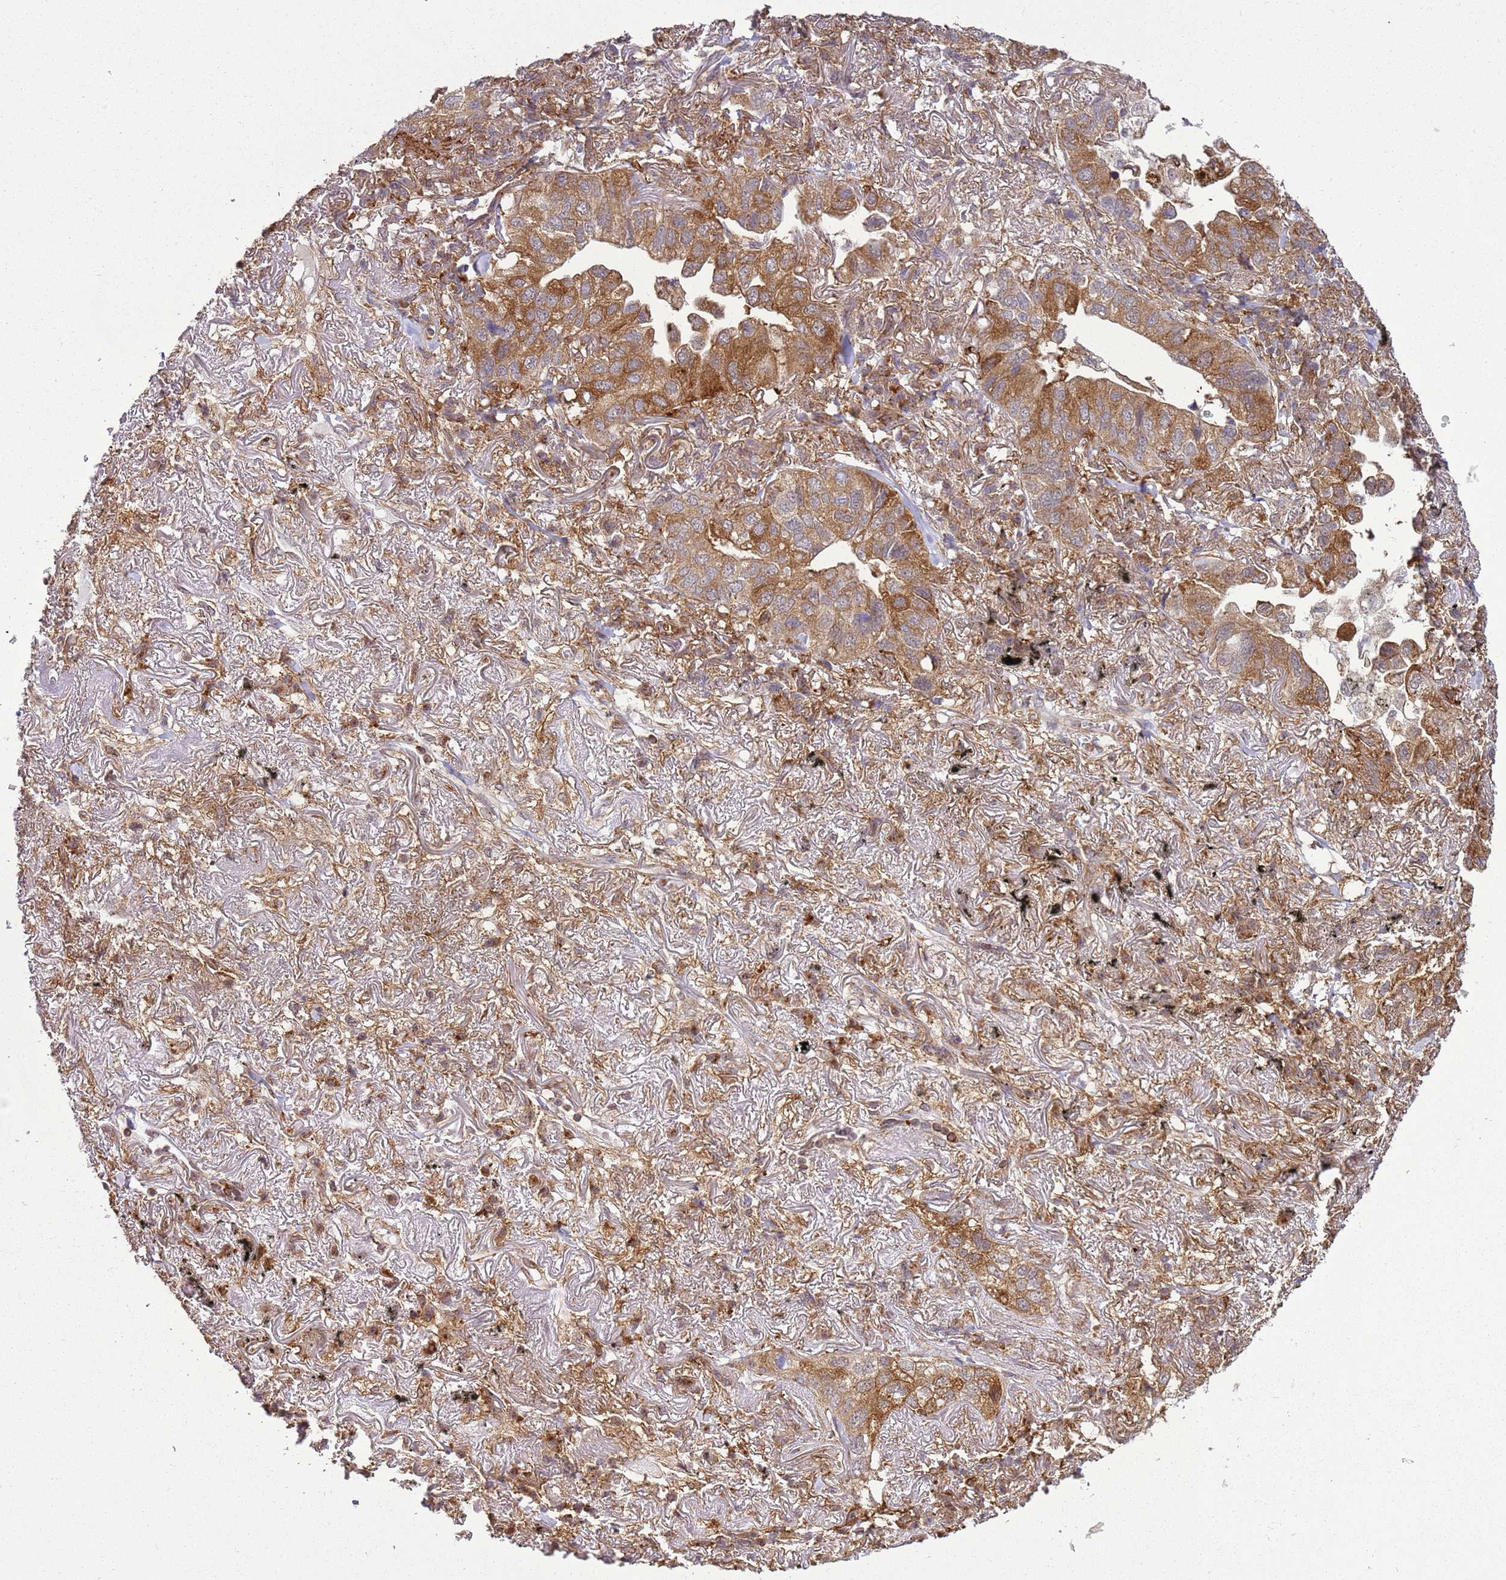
{"staining": {"intensity": "moderate", "quantity": ">75%", "location": "cytoplasmic/membranous"}, "tissue": "lung cancer", "cell_type": "Tumor cells", "image_type": "cancer", "snomed": [{"axis": "morphology", "description": "Adenocarcinoma, NOS"}, {"axis": "topography", "description": "Lung"}], "caption": "Human lung cancer stained for a protein (brown) displays moderate cytoplasmic/membranous positive positivity in approximately >75% of tumor cells.", "gene": "GABRE", "patient": {"sex": "male", "age": 65}}